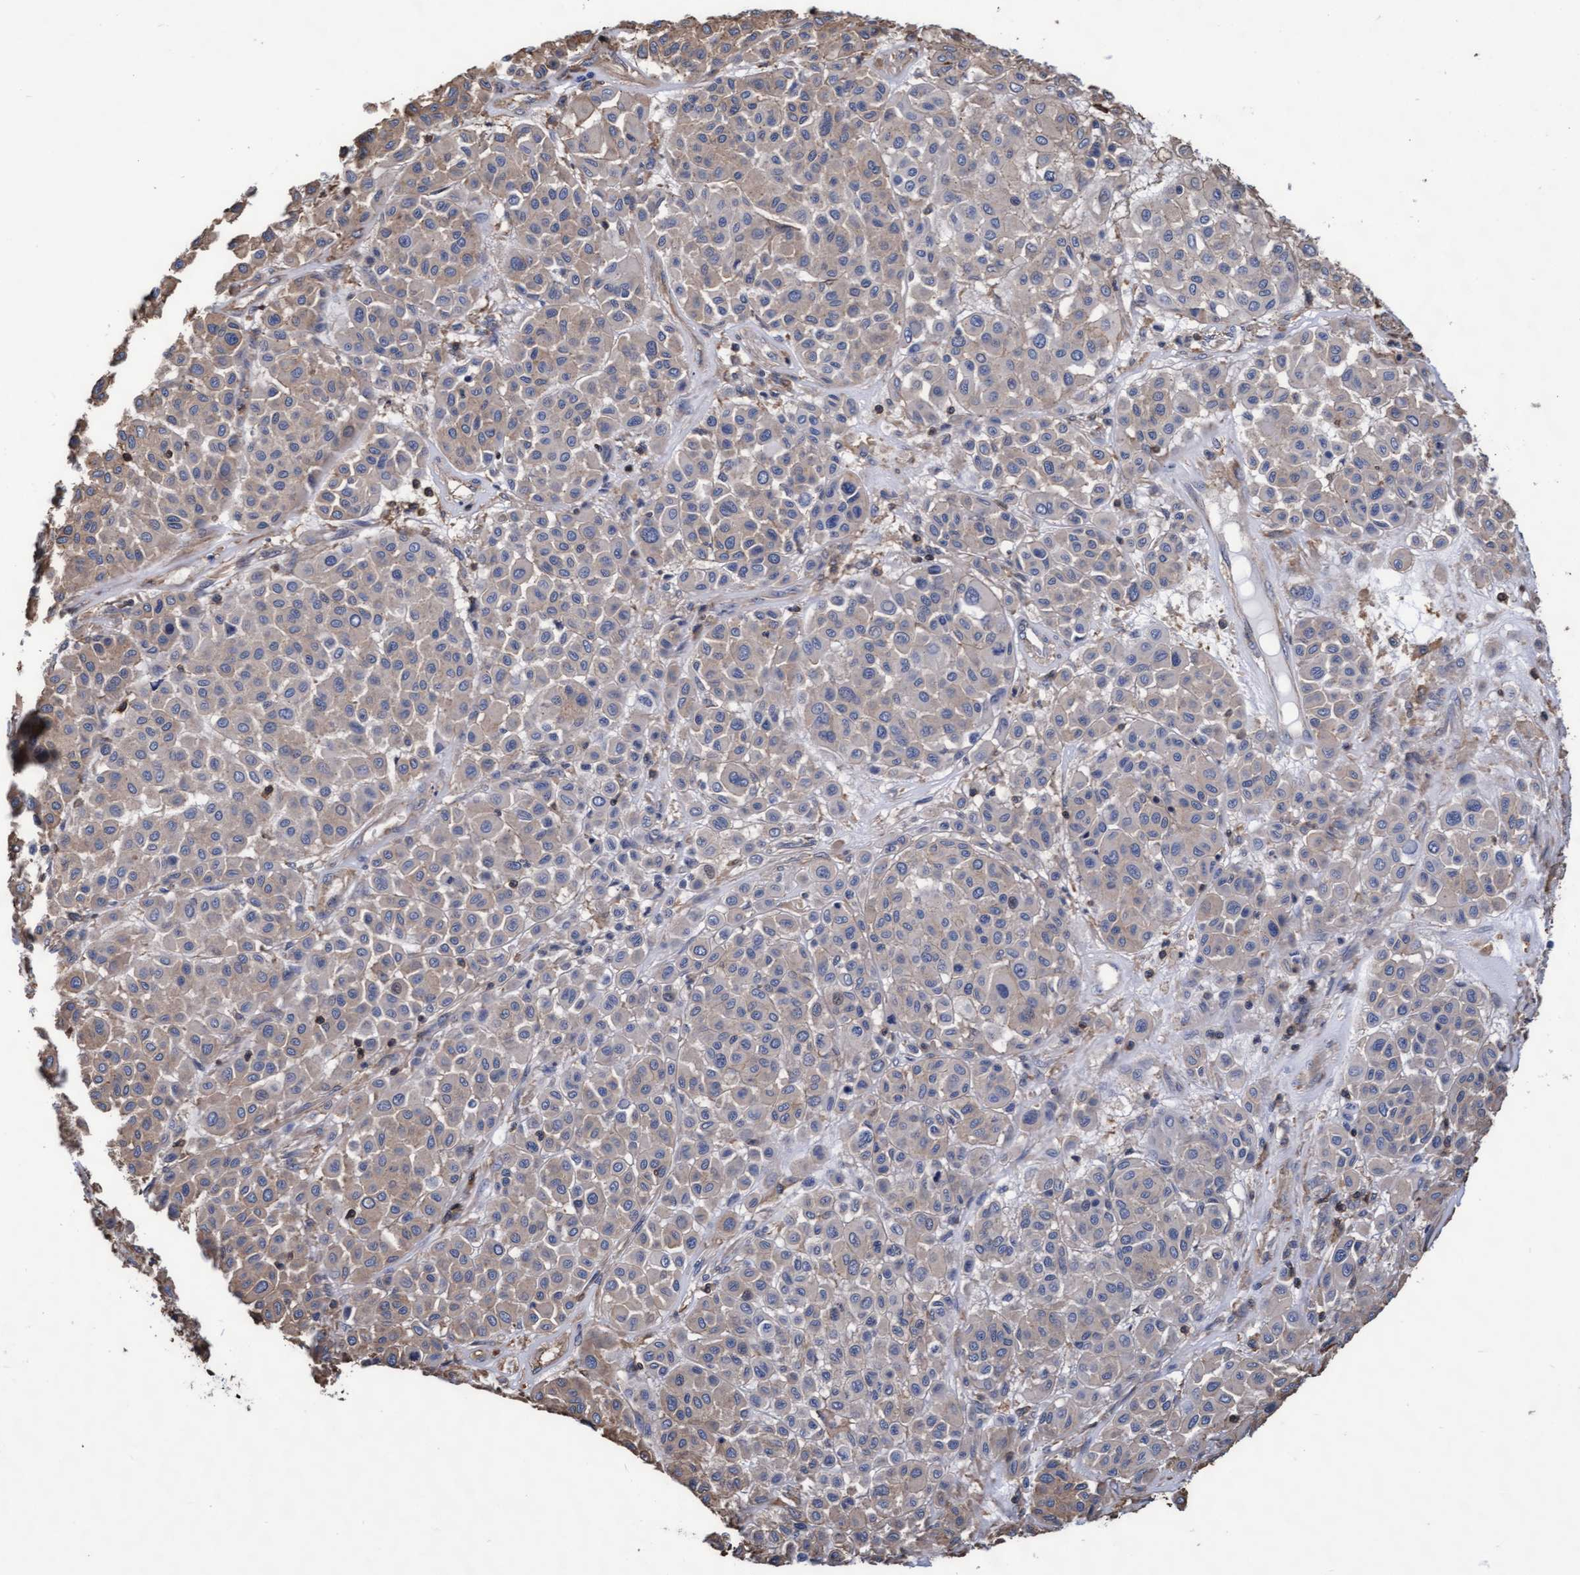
{"staining": {"intensity": "weak", "quantity": "<25%", "location": "cytoplasmic/membranous"}, "tissue": "melanoma", "cell_type": "Tumor cells", "image_type": "cancer", "snomed": [{"axis": "morphology", "description": "Malignant melanoma, Metastatic site"}, {"axis": "topography", "description": "Soft tissue"}], "caption": "There is no significant staining in tumor cells of malignant melanoma (metastatic site).", "gene": "GRHPR", "patient": {"sex": "male", "age": 41}}